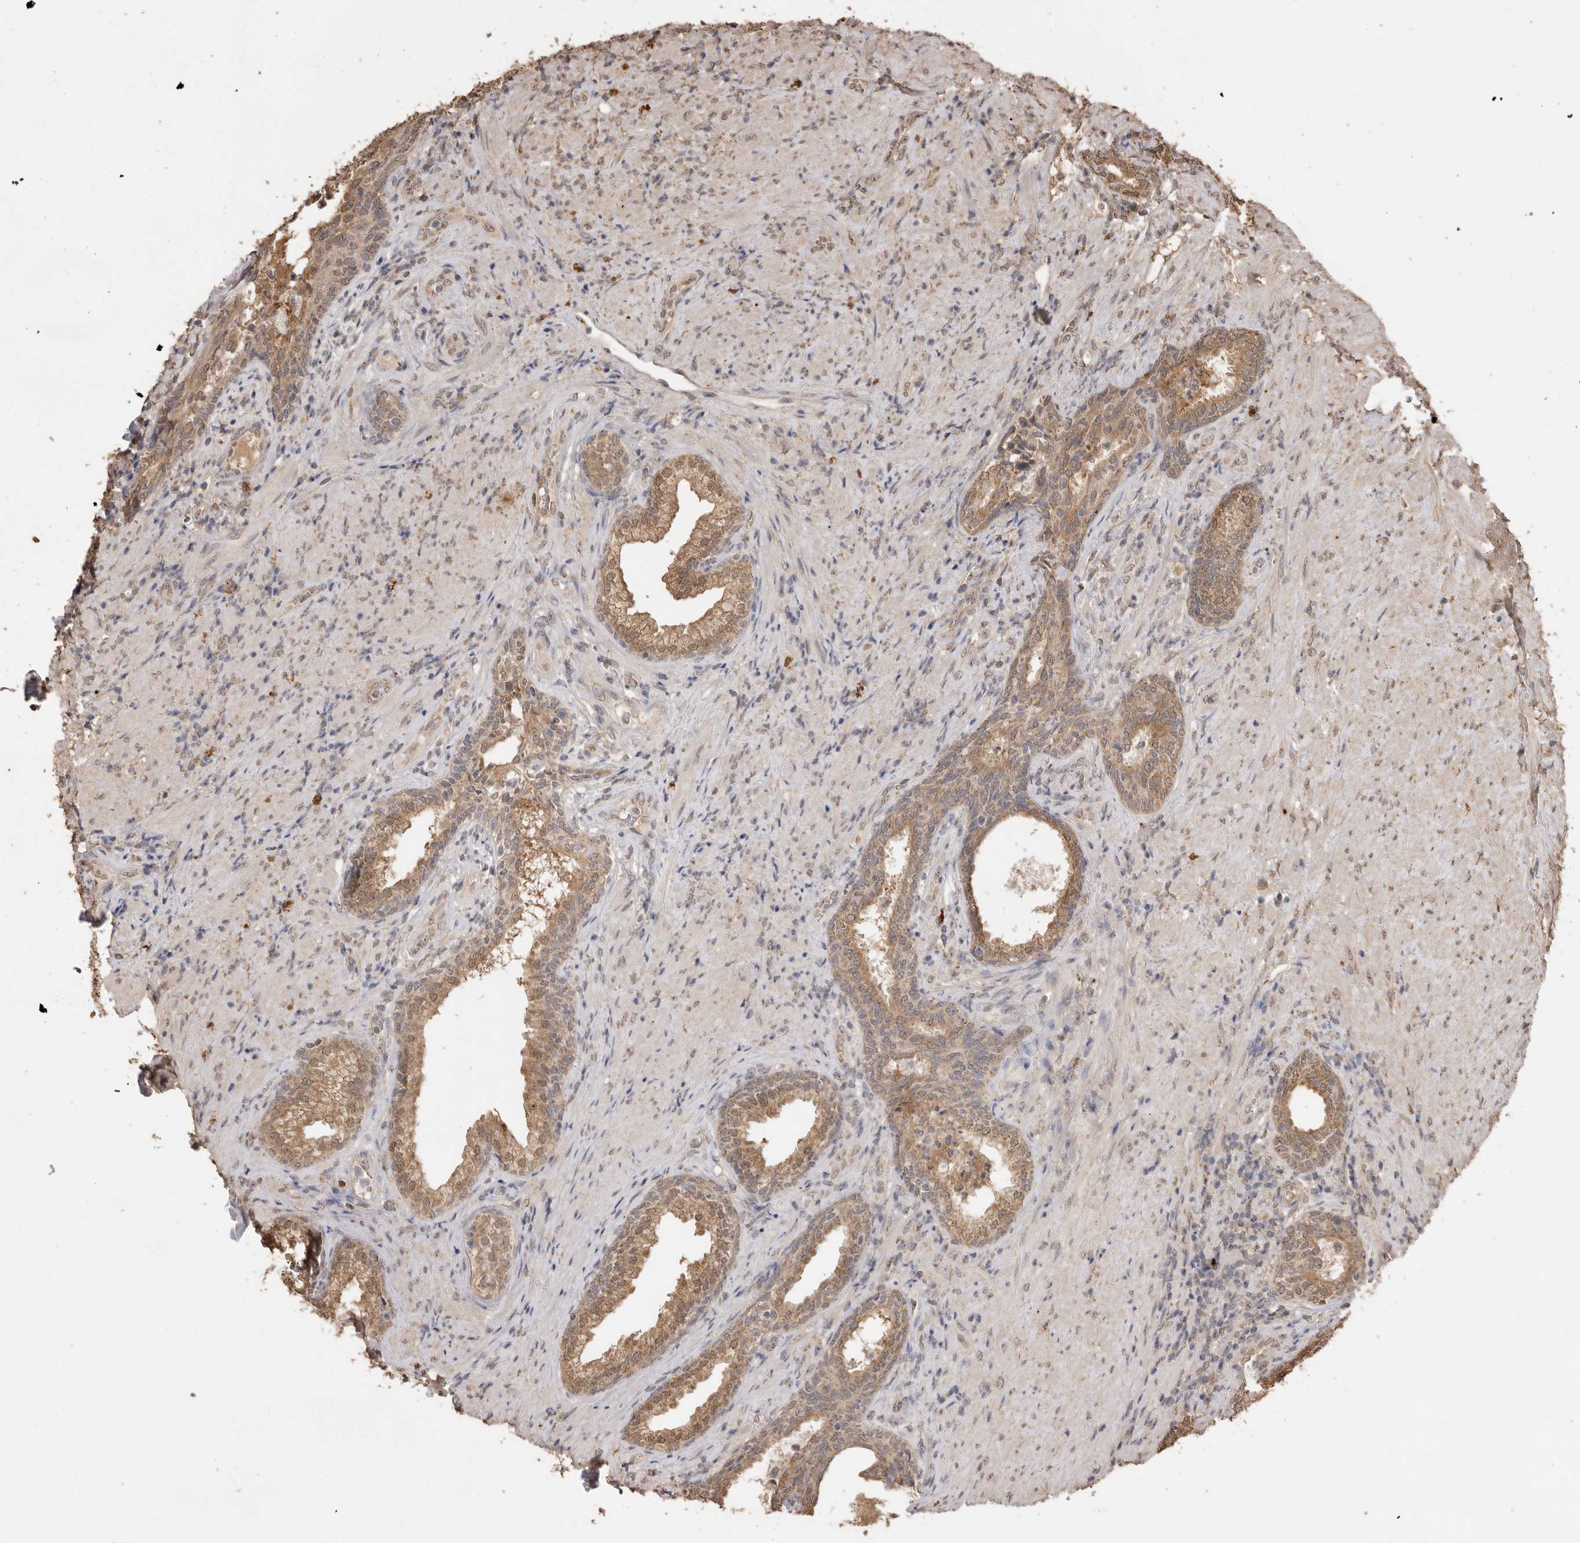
{"staining": {"intensity": "strong", "quantity": ">75%", "location": "cytoplasmic/membranous,nuclear"}, "tissue": "prostate", "cell_type": "Glandular cells", "image_type": "normal", "snomed": [{"axis": "morphology", "description": "Normal tissue, NOS"}, {"axis": "topography", "description": "Prostate"}], "caption": "The immunohistochemical stain shows strong cytoplasmic/membranous,nuclear staining in glandular cells of benign prostate.", "gene": "JAG2", "patient": {"sex": "male", "age": 76}}